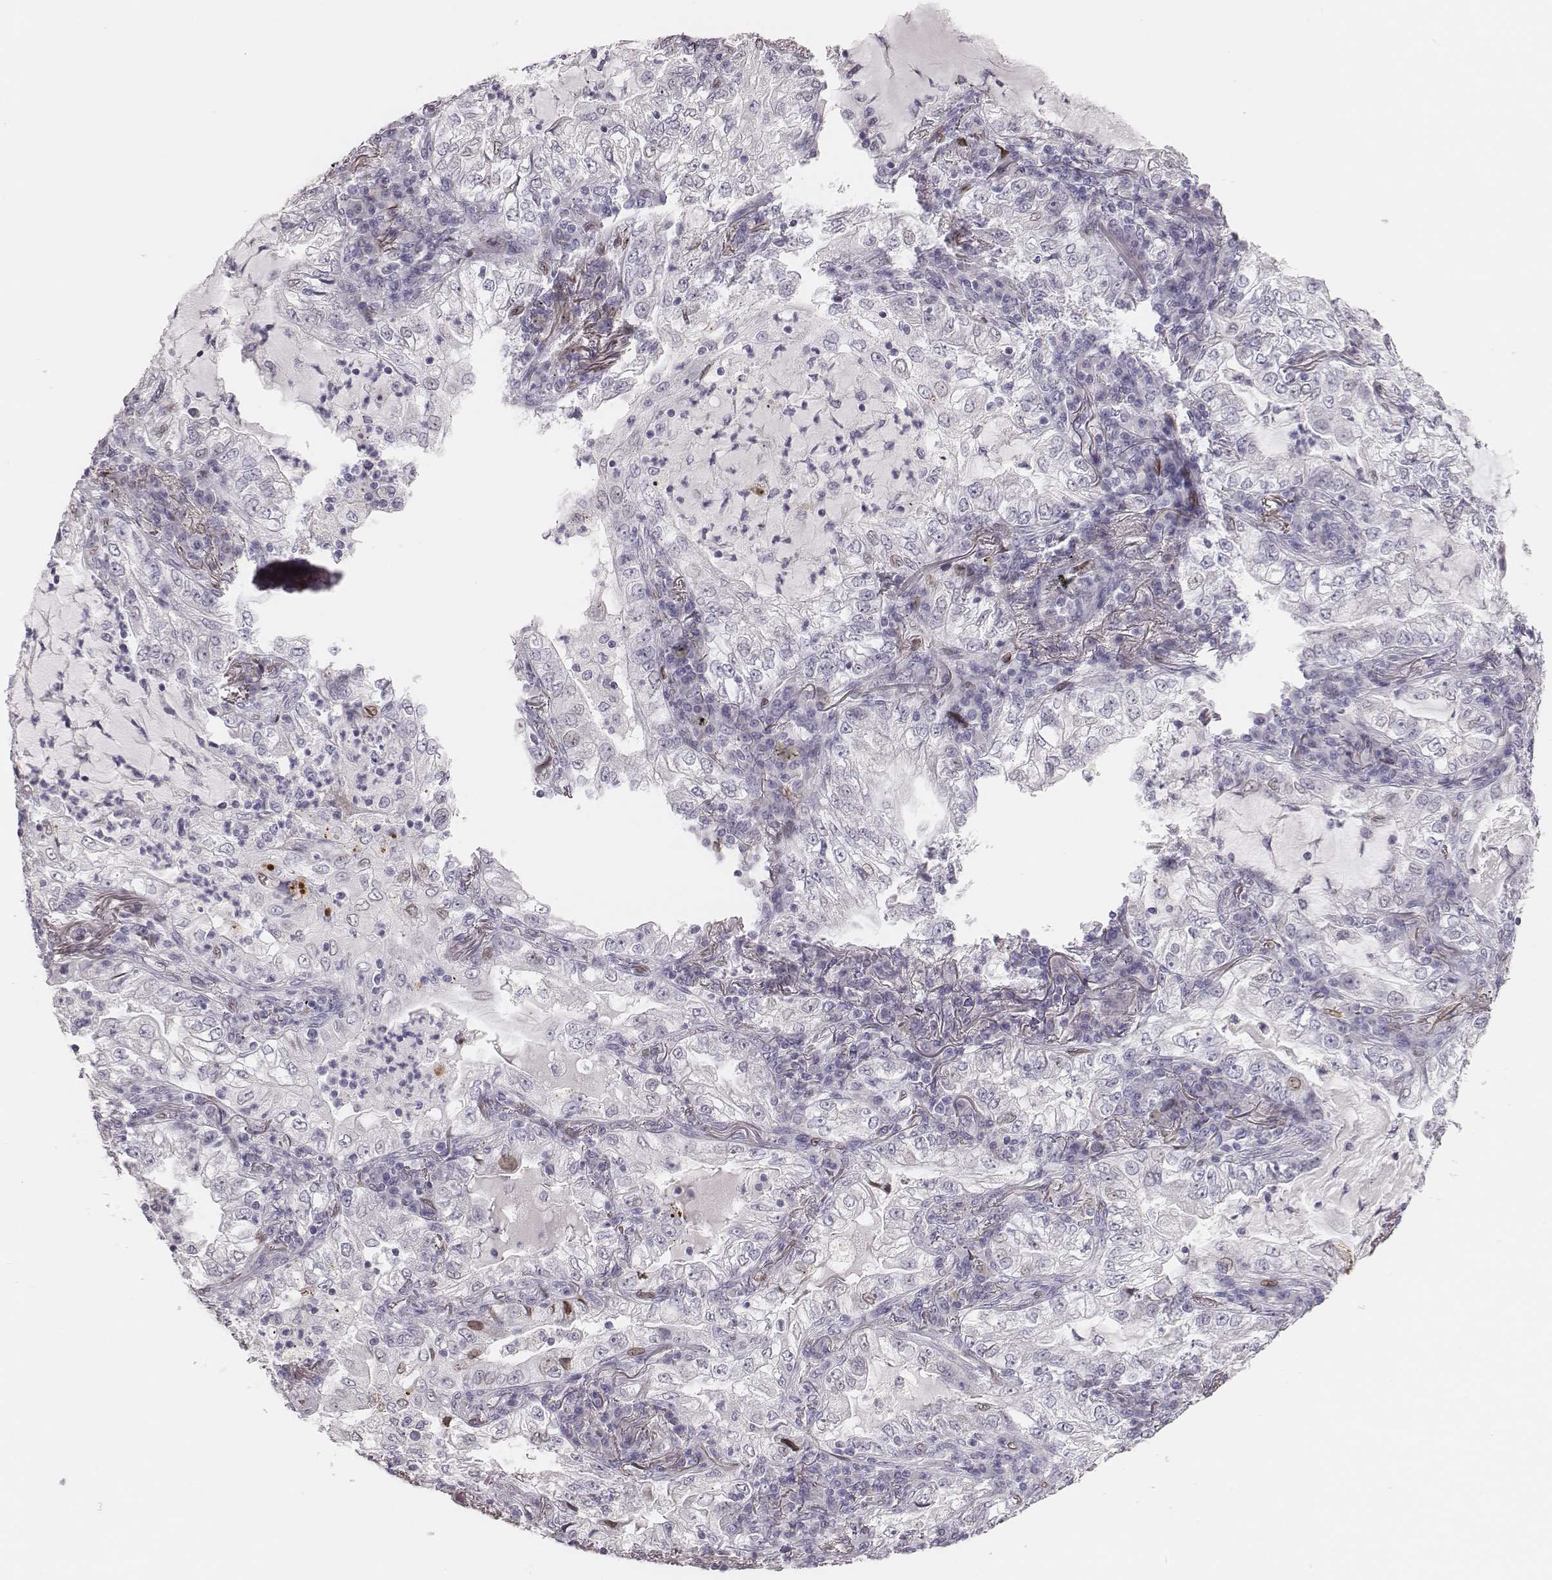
{"staining": {"intensity": "negative", "quantity": "none", "location": "none"}, "tissue": "lung cancer", "cell_type": "Tumor cells", "image_type": "cancer", "snomed": [{"axis": "morphology", "description": "Adenocarcinoma, NOS"}, {"axis": "topography", "description": "Lung"}], "caption": "IHC histopathology image of neoplastic tissue: adenocarcinoma (lung) stained with DAB demonstrates no significant protein positivity in tumor cells. (Stains: DAB (3,3'-diaminobenzidine) immunohistochemistry with hematoxylin counter stain, Microscopy: brightfield microscopy at high magnification).", "gene": "ADGRF4", "patient": {"sex": "female", "age": 73}}